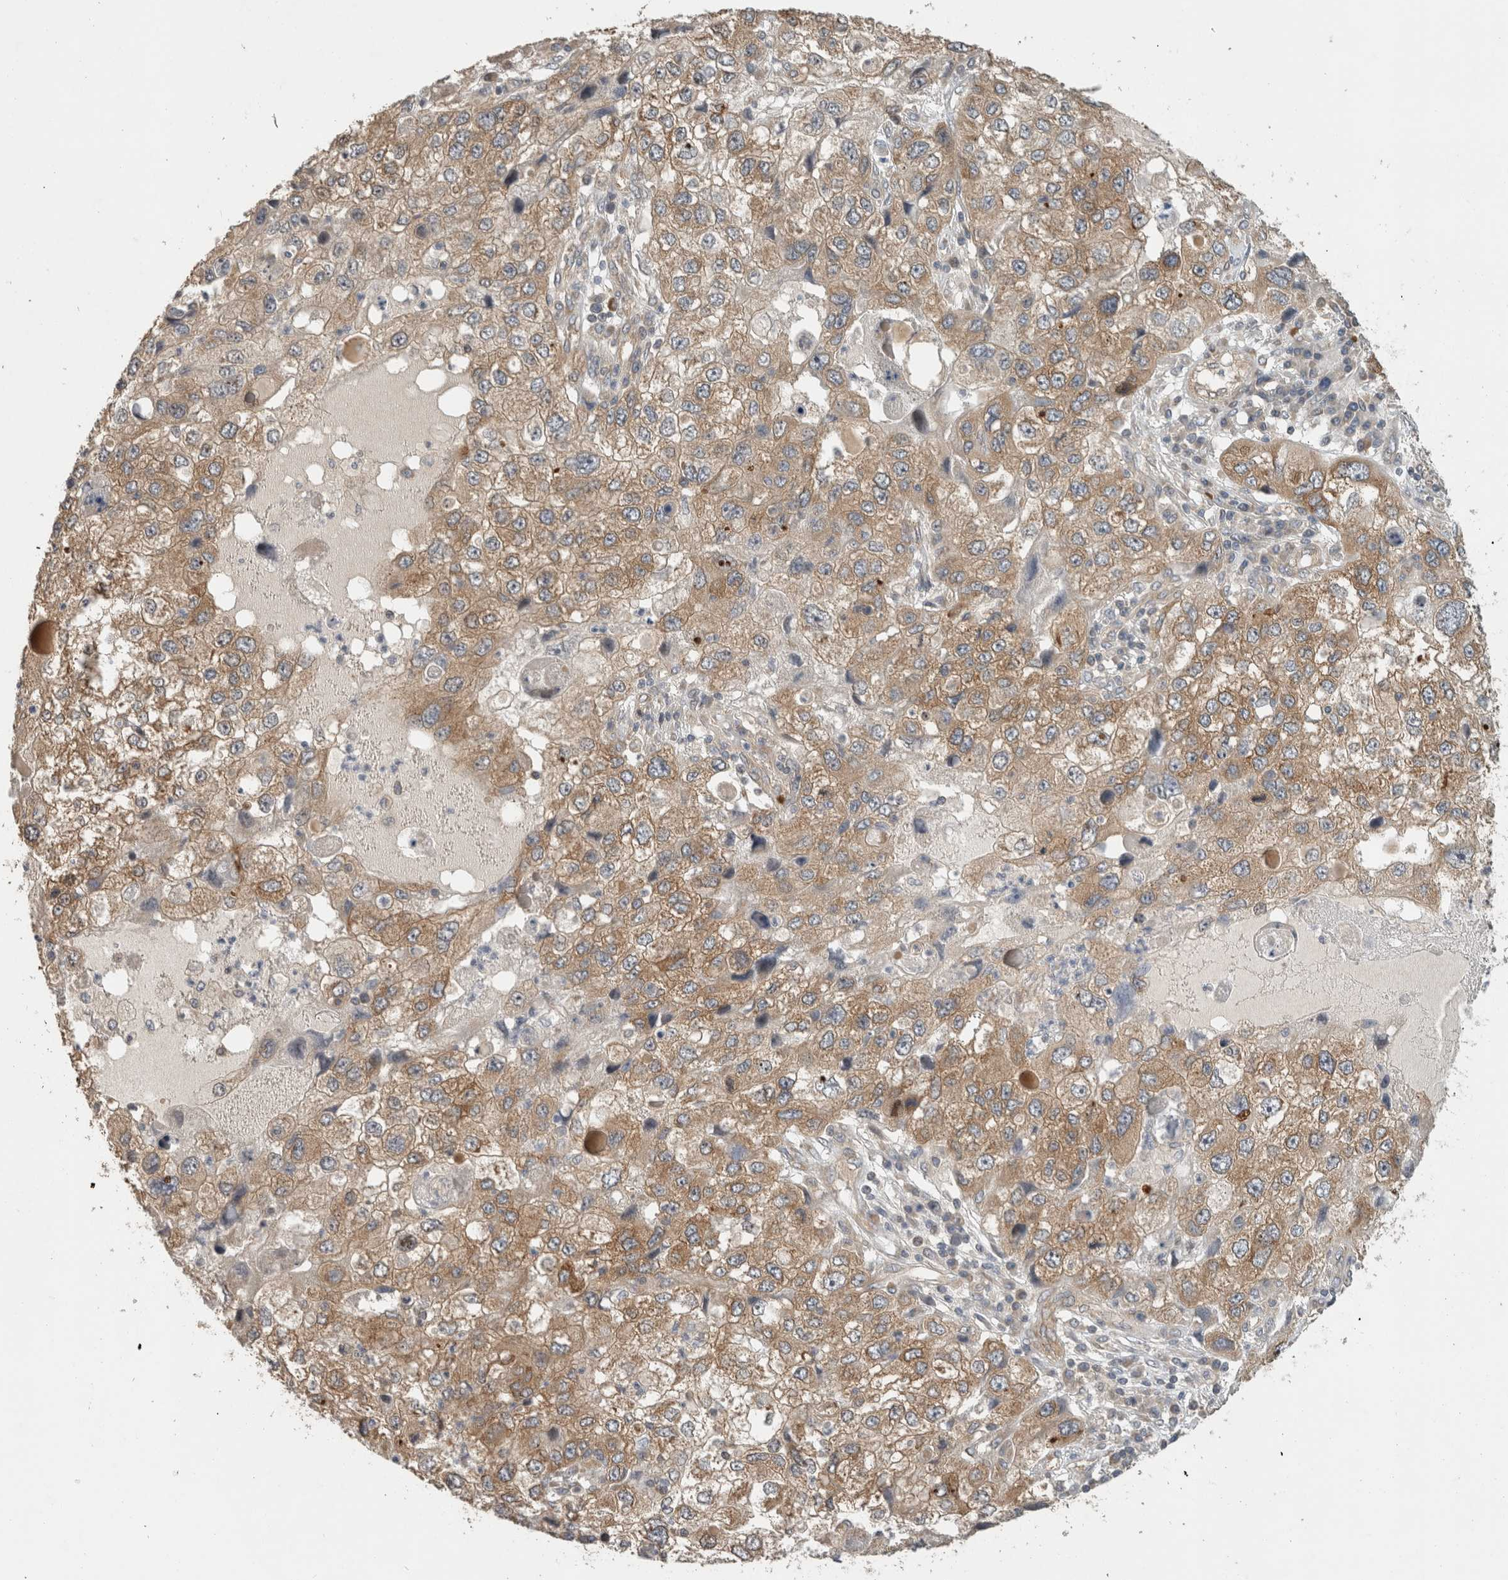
{"staining": {"intensity": "moderate", "quantity": "25%-75%", "location": "cytoplasmic/membranous"}, "tissue": "endometrial cancer", "cell_type": "Tumor cells", "image_type": "cancer", "snomed": [{"axis": "morphology", "description": "Adenocarcinoma, NOS"}, {"axis": "topography", "description": "Endometrium"}], "caption": "A brown stain highlights moderate cytoplasmic/membranous staining of a protein in human endometrial adenocarcinoma tumor cells. (IHC, brightfield microscopy, high magnification).", "gene": "PUM1", "patient": {"sex": "female", "age": 49}}